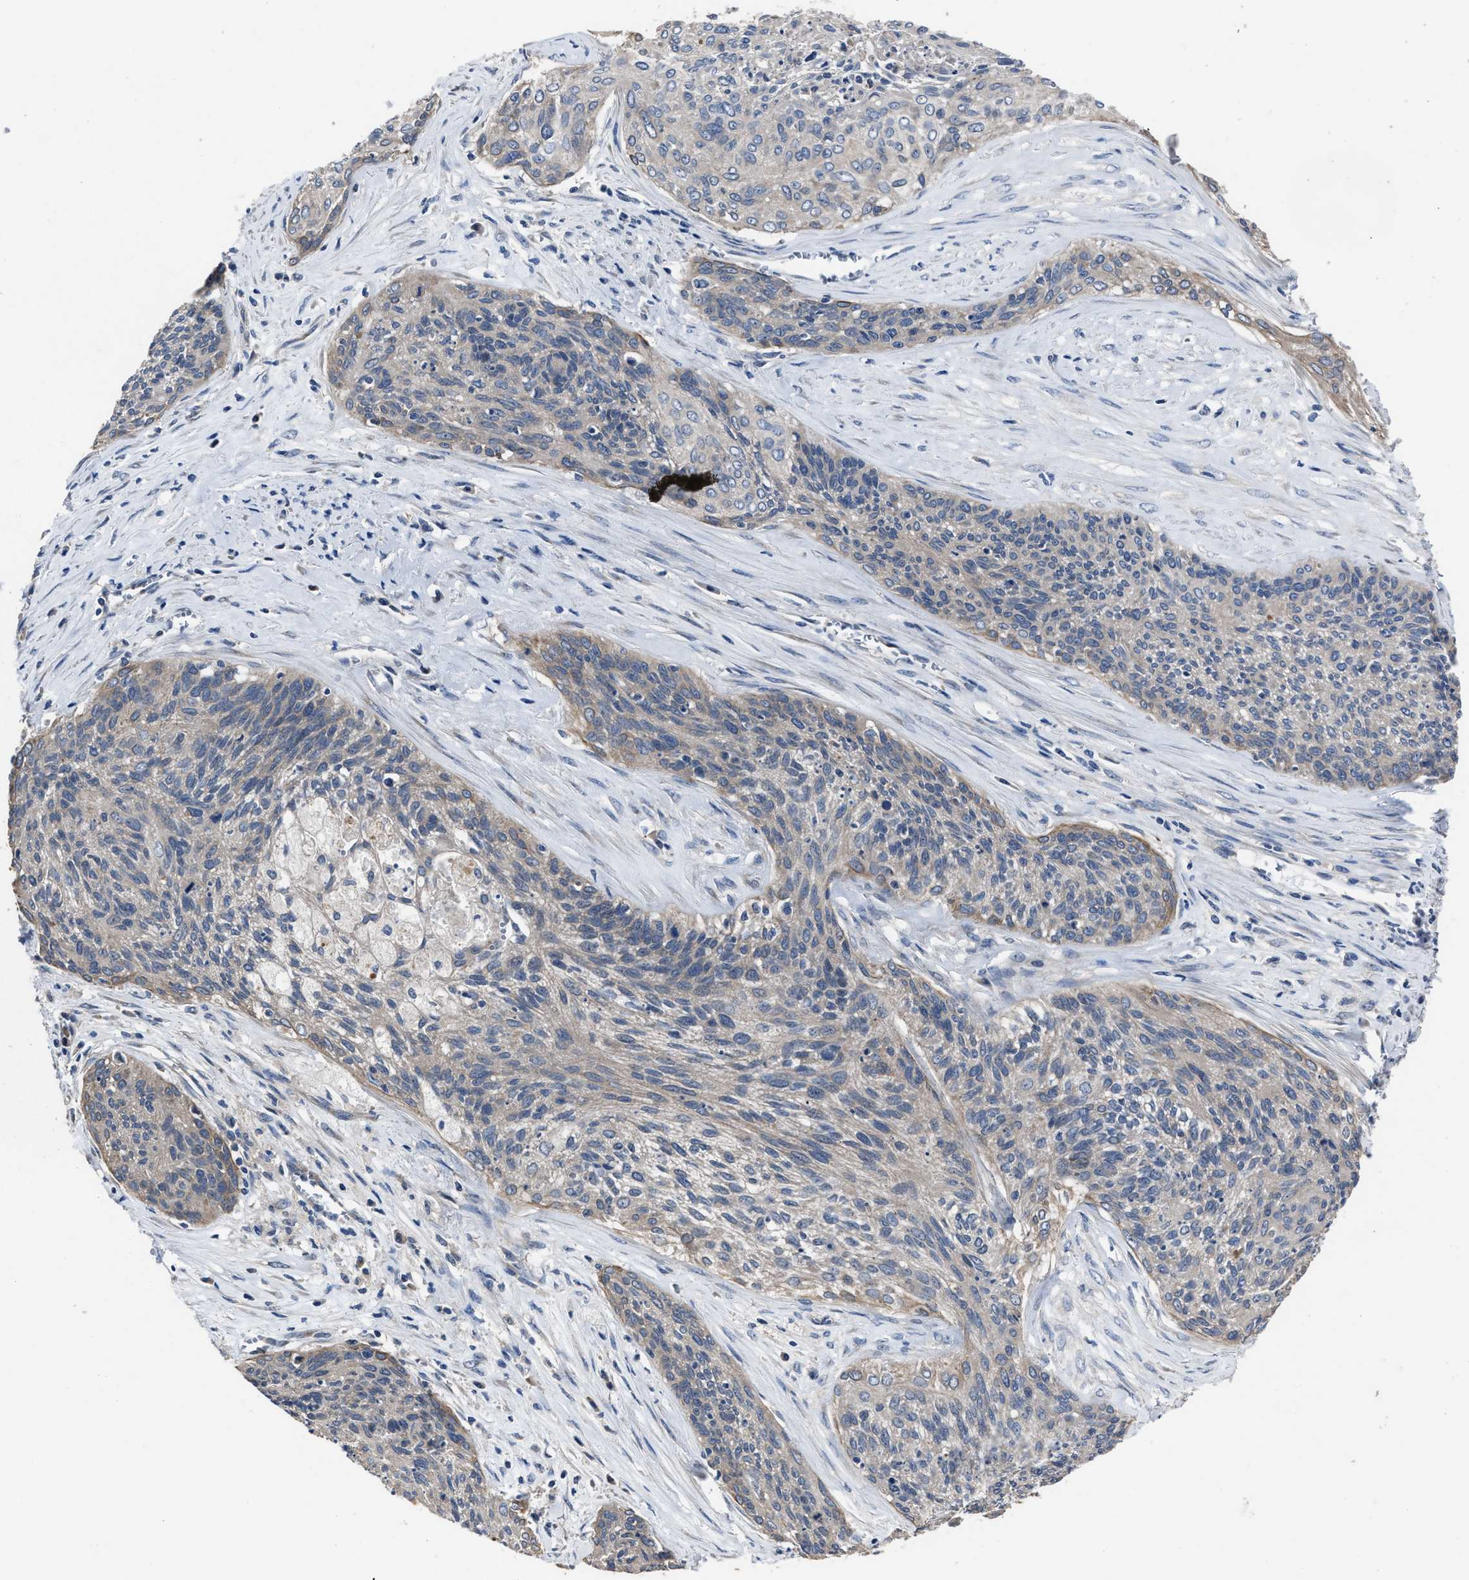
{"staining": {"intensity": "negative", "quantity": "none", "location": "none"}, "tissue": "cervical cancer", "cell_type": "Tumor cells", "image_type": "cancer", "snomed": [{"axis": "morphology", "description": "Squamous cell carcinoma, NOS"}, {"axis": "topography", "description": "Cervix"}], "caption": "Tumor cells show no significant positivity in squamous cell carcinoma (cervical). The staining is performed using DAB brown chromogen with nuclei counter-stained in using hematoxylin.", "gene": "UPF1", "patient": {"sex": "female", "age": 55}}